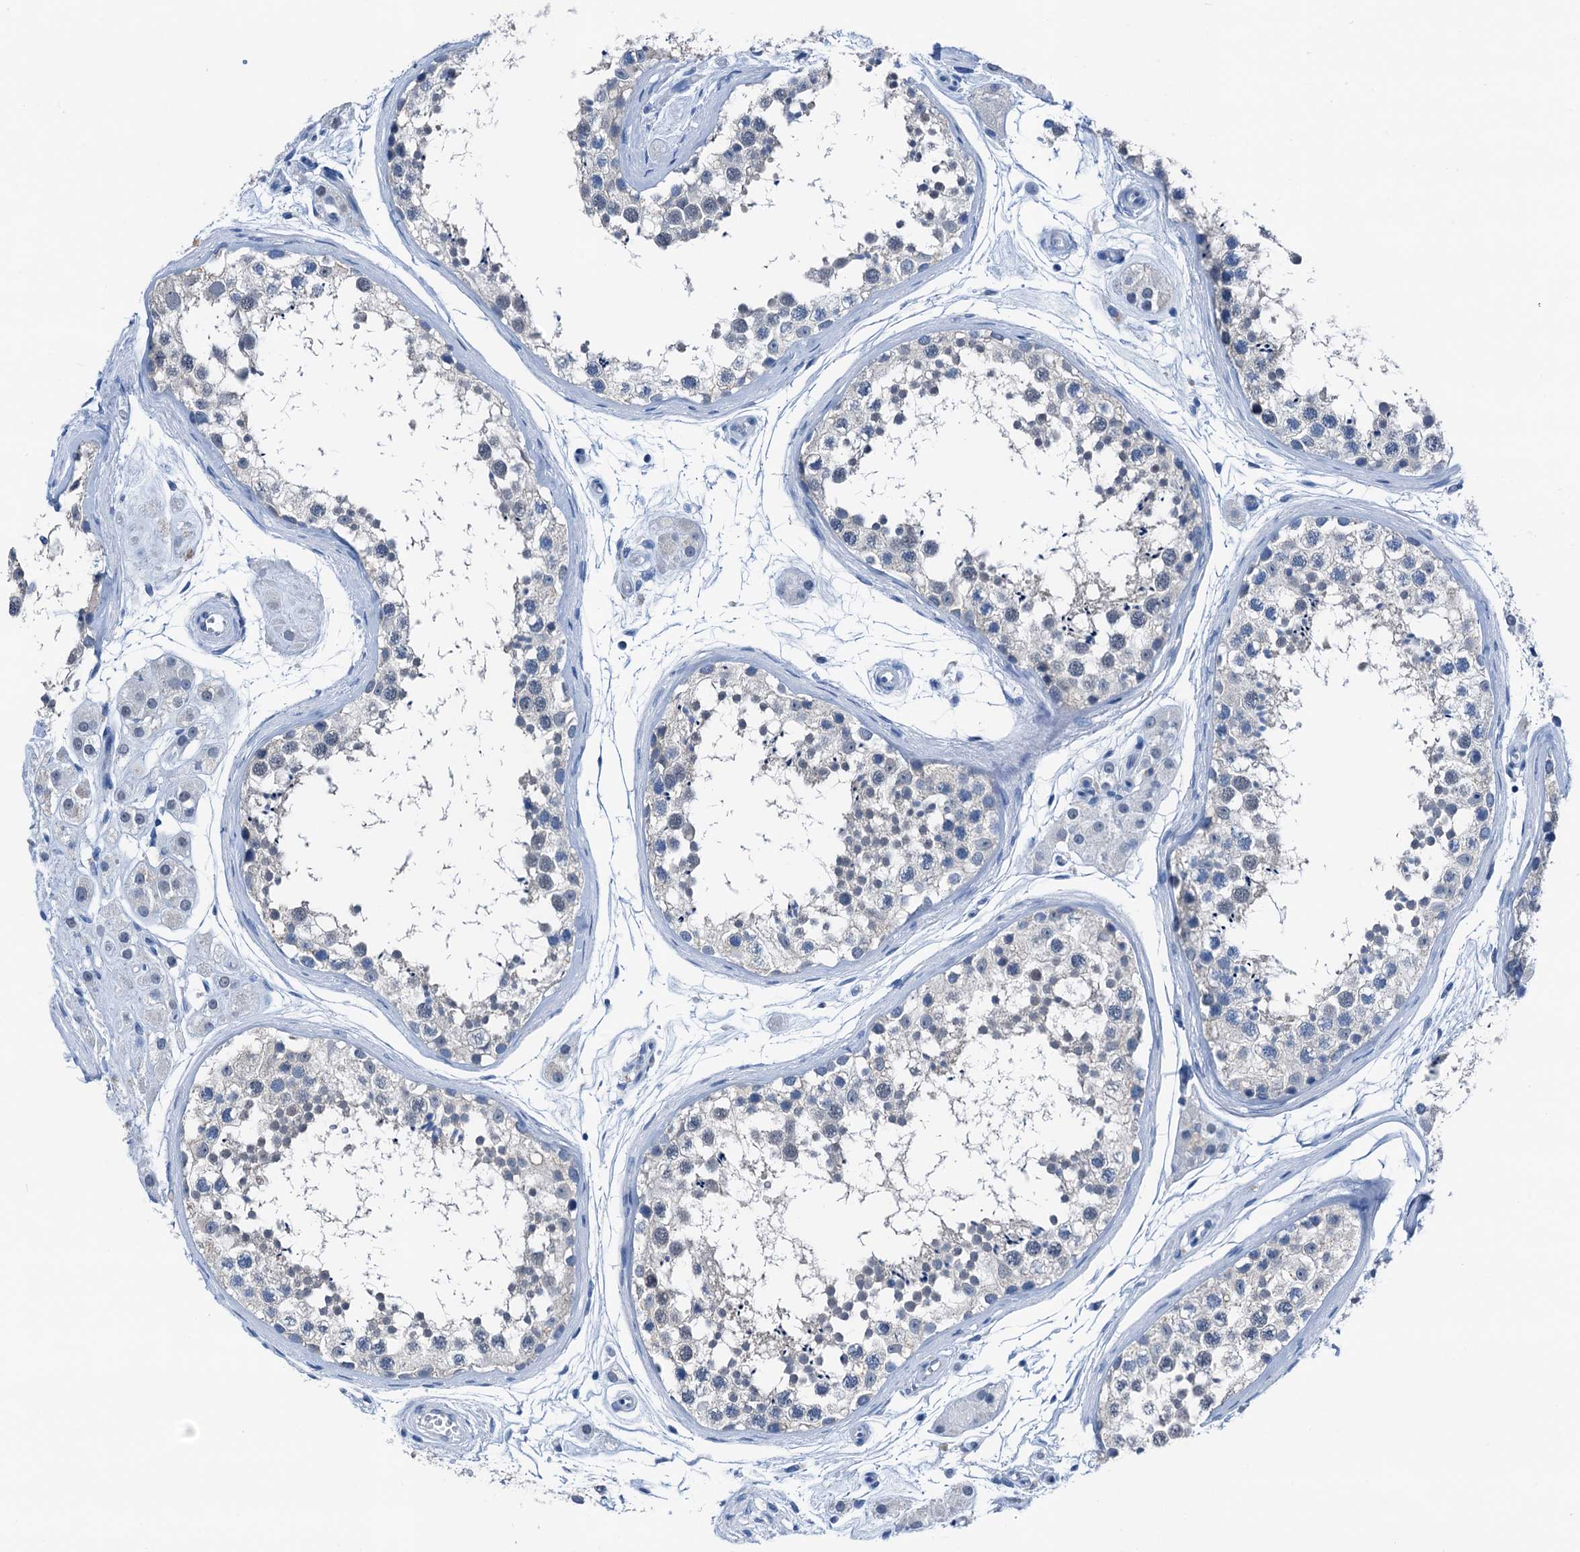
{"staining": {"intensity": "negative", "quantity": "none", "location": "none"}, "tissue": "testis", "cell_type": "Cells in seminiferous ducts", "image_type": "normal", "snomed": [{"axis": "morphology", "description": "Normal tissue, NOS"}, {"axis": "topography", "description": "Testis"}], "caption": "The image displays no staining of cells in seminiferous ducts in normal testis. Brightfield microscopy of immunohistochemistry stained with DAB (brown) and hematoxylin (blue), captured at high magnification.", "gene": "CBLN3", "patient": {"sex": "male", "age": 56}}